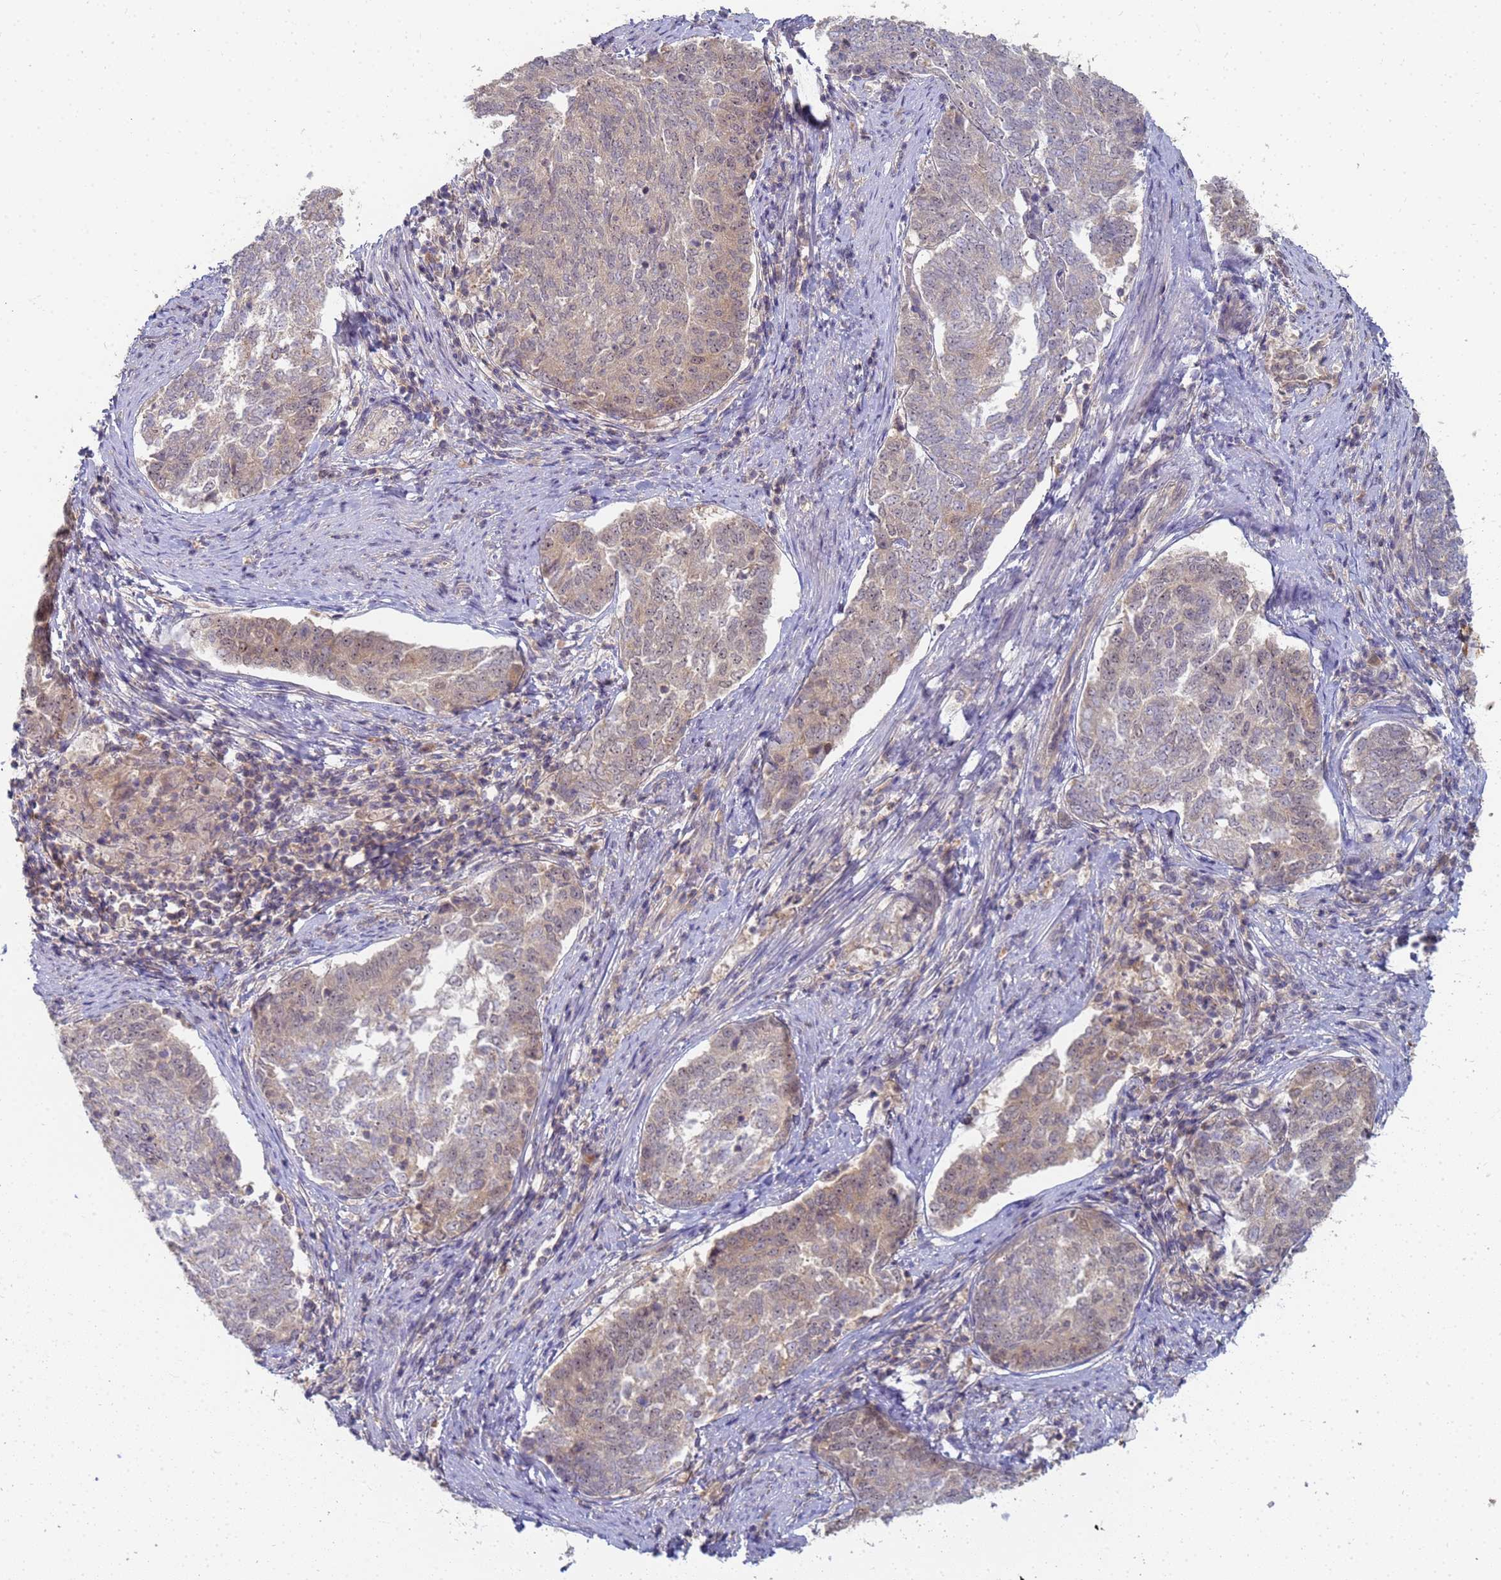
{"staining": {"intensity": "weak", "quantity": "25%-75%", "location": "cytoplasmic/membranous"}, "tissue": "endometrial cancer", "cell_type": "Tumor cells", "image_type": "cancer", "snomed": [{"axis": "morphology", "description": "Adenocarcinoma, NOS"}, {"axis": "topography", "description": "Endometrium"}], "caption": "Endometrial cancer was stained to show a protein in brown. There is low levels of weak cytoplasmic/membranous positivity in about 25%-75% of tumor cells.", "gene": "SHARPIN", "patient": {"sex": "female", "age": 80}}